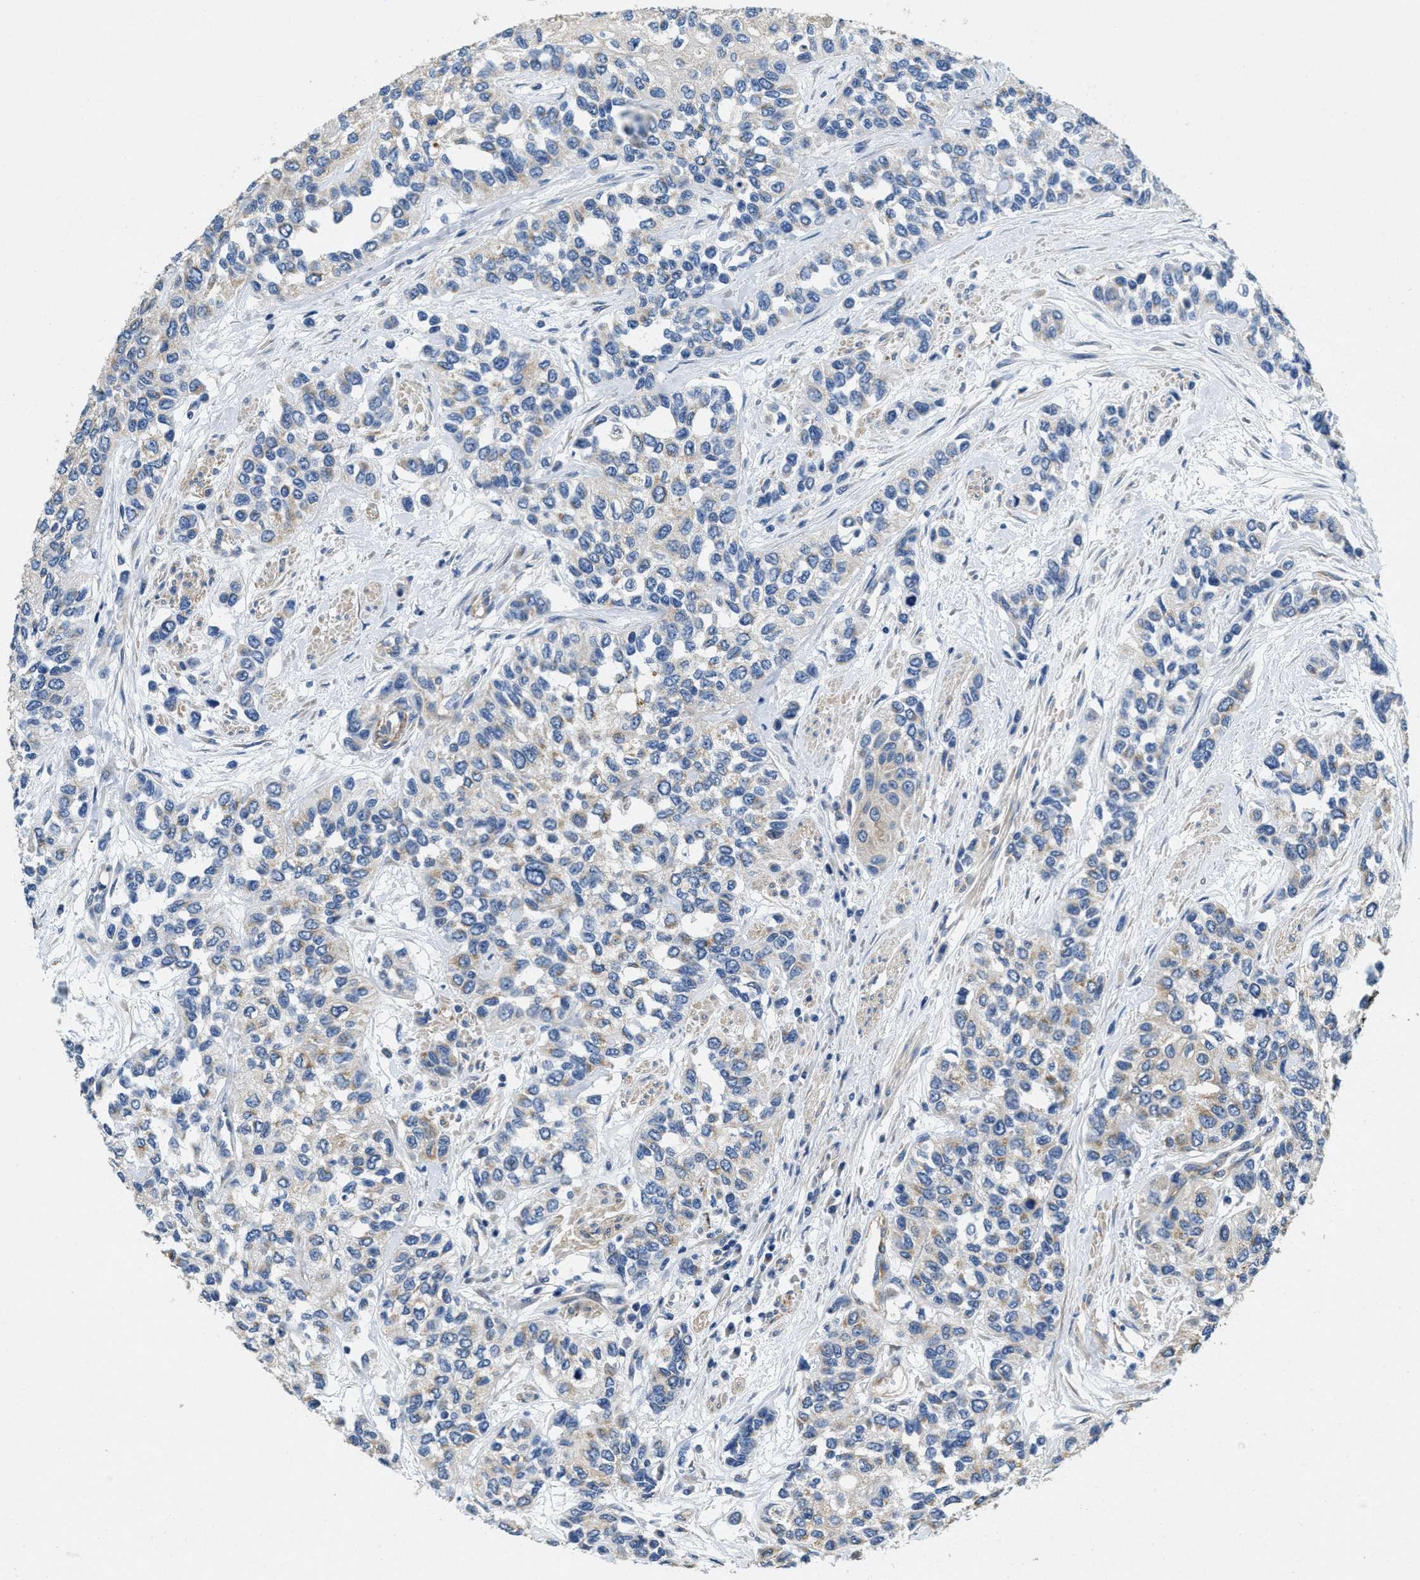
{"staining": {"intensity": "weak", "quantity": "<25%", "location": "cytoplasmic/membranous"}, "tissue": "urothelial cancer", "cell_type": "Tumor cells", "image_type": "cancer", "snomed": [{"axis": "morphology", "description": "Urothelial carcinoma, High grade"}, {"axis": "topography", "description": "Urinary bladder"}], "caption": "An image of urothelial carcinoma (high-grade) stained for a protein reveals no brown staining in tumor cells.", "gene": "TOMM70", "patient": {"sex": "female", "age": 56}}